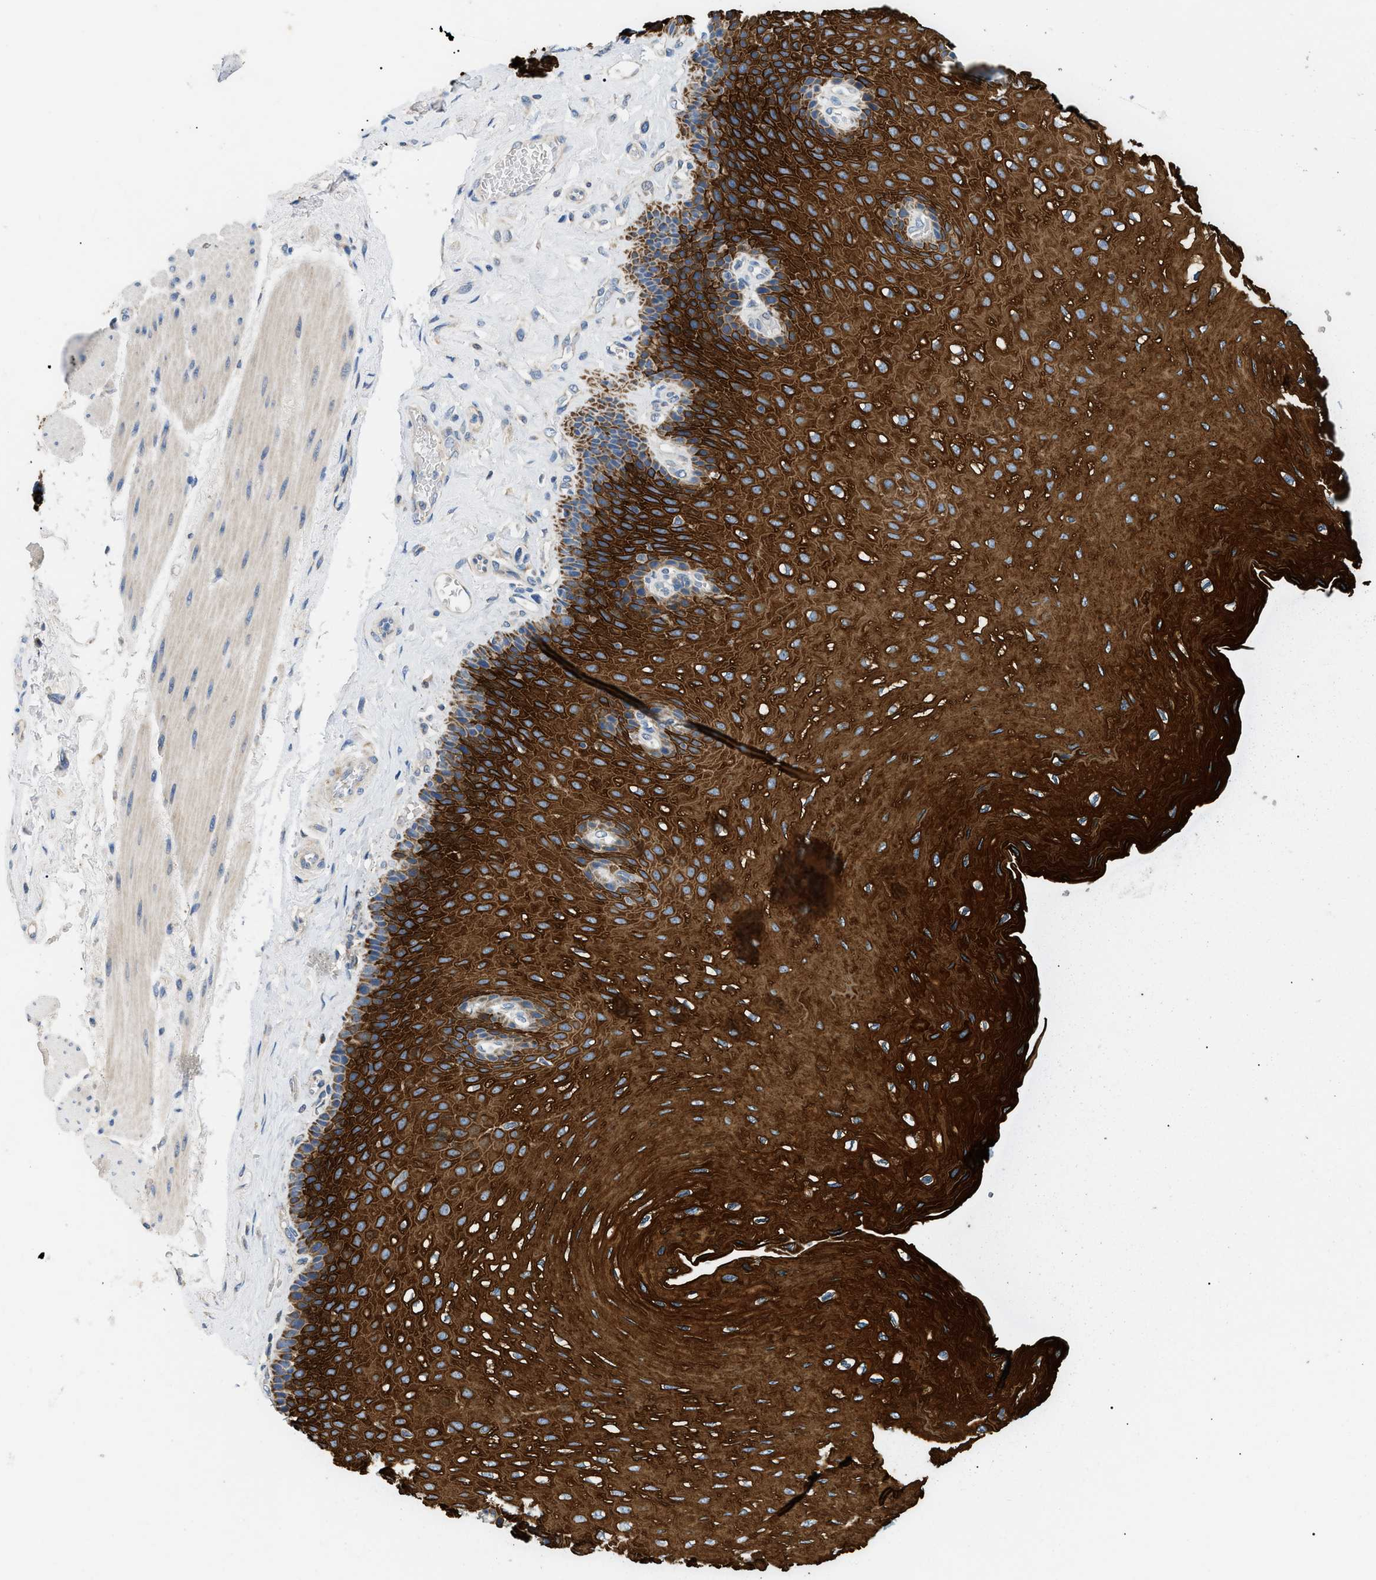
{"staining": {"intensity": "strong", "quantity": ">75%", "location": "cytoplasmic/membranous"}, "tissue": "esophagus", "cell_type": "Squamous epithelial cells", "image_type": "normal", "snomed": [{"axis": "morphology", "description": "Normal tissue, NOS"}, {"axis": "topography", "description": "Esophagus"}], "caption": "Immunohistochemistry image of normal esophagus: esophagus stained using IHC reveals high levels of strong protein expression localized specifically in the cytoplasmic/membranous of squamous epithelial cells, appearing as a cytoplasmic/membranous brown color.", "gene": "TOMM6", "patient": {"sex": "female", "age": 72}}